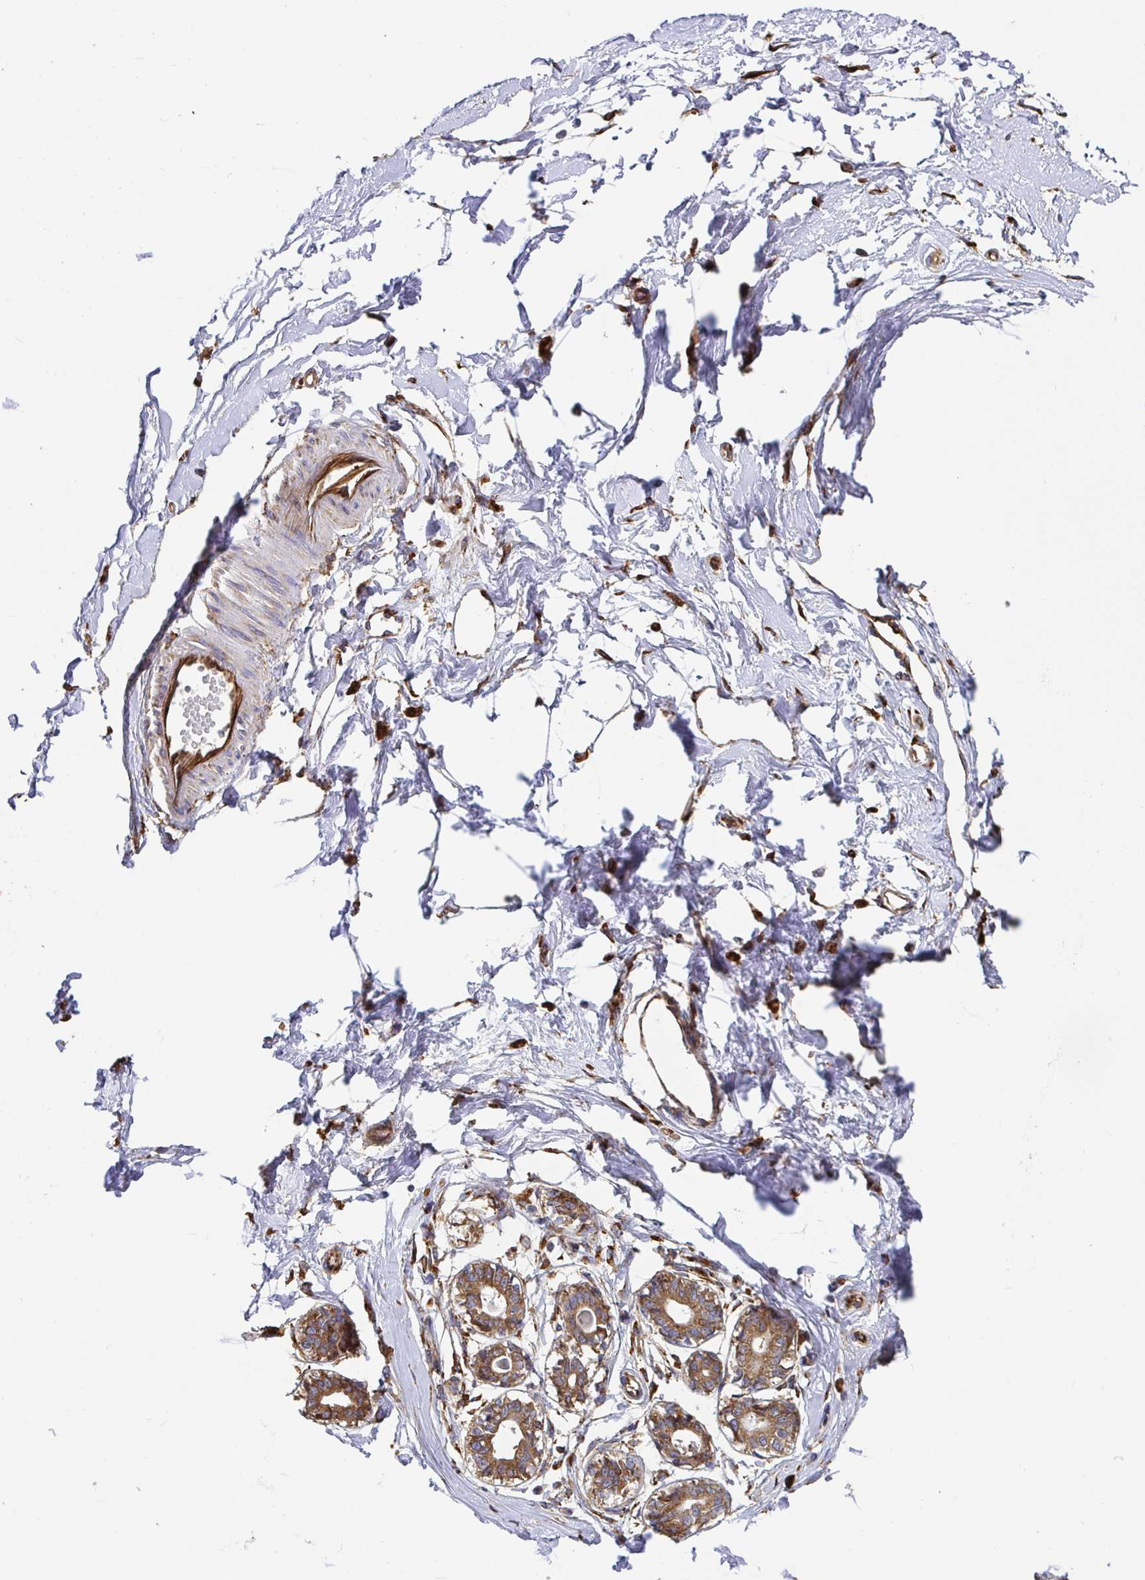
{"staining": {"intensity": "negative", "quantity": "none", "location": "none"}, "tissue": "breast", "cell_type": "Adipocytes", "image_type": "normal", "snomed": [{"axis": "morphology", "description": "Normal tissue, NOS"}, {"axis": "topography", "description": "Breast"}], "caption": "Immunohistochemical staining of normal breast demonstrates no significant expression in adipocytes.", "gene": "MAOA", "patient": {"sex": "female", "age": 45}}